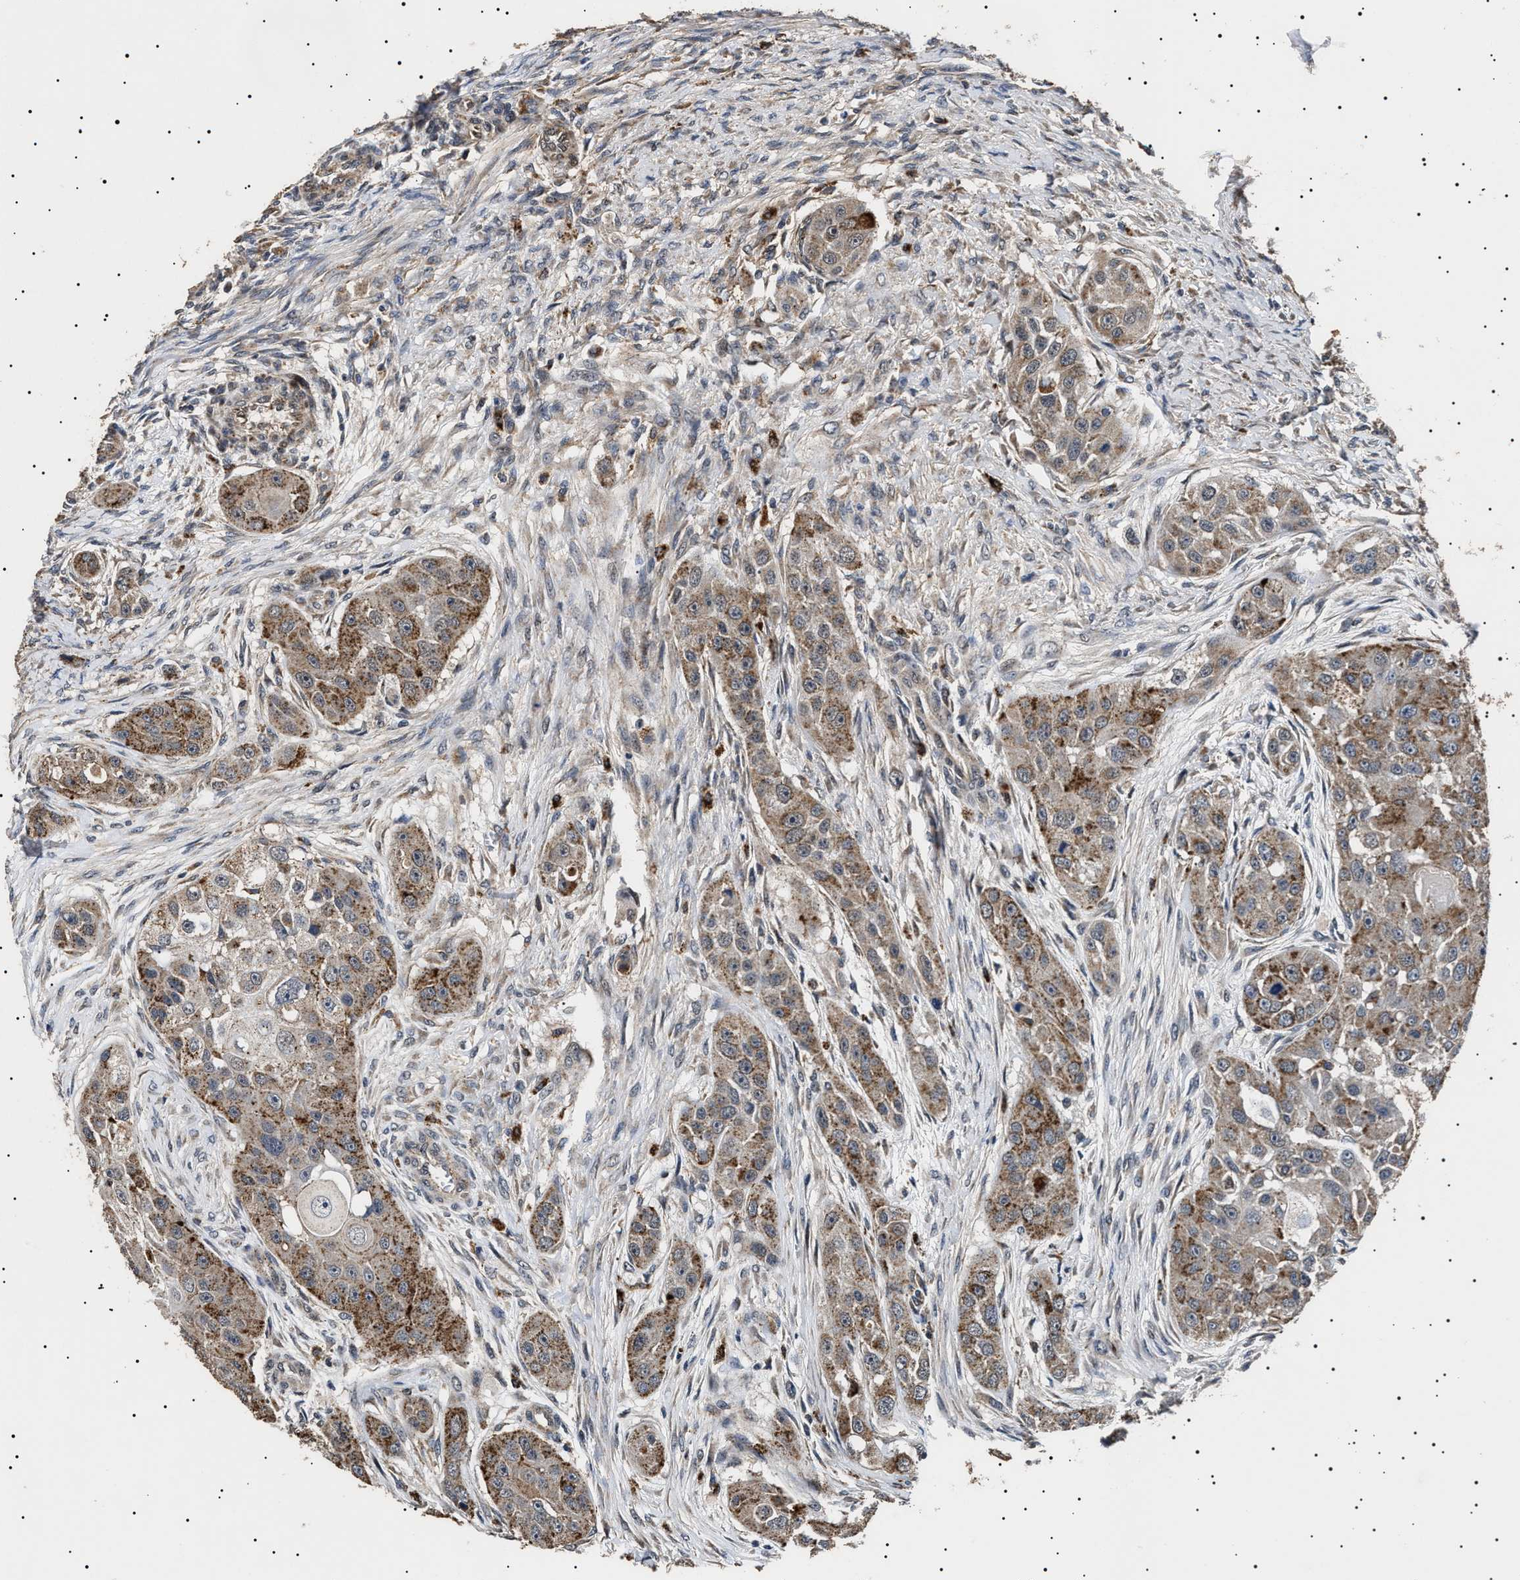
{"staining": {"intensity": "moderate", "quantity": ">75%", "location": "cytoplasmic/membranous"}, "tissue": "head and neck cancer", "cell_type": "Tumor cells", "image_type": "cancer", "snomed": [{"axis": "morphology", "description": "Normal tissue, NOS"}, {"axis": "morphology", "description": "Squamous cell carcinoma, NOS"}, {"axis": "topography", "description": "Skeletal muscle"}, {"axis": "topography", "description": "Head-Neck"}], "caption": "Immunohistochemistry (IHC) (DAB) staining of human head and neck cancer shows moderate cytoplasmic/membranous protein staining in about >75% of tumor cells. (DAB (3,3'-diaminobenzidine) IHC with brightfield microscopy, high magnification).", "gene": "RAB34", "patient": {"sex": "male", "age": 51}}